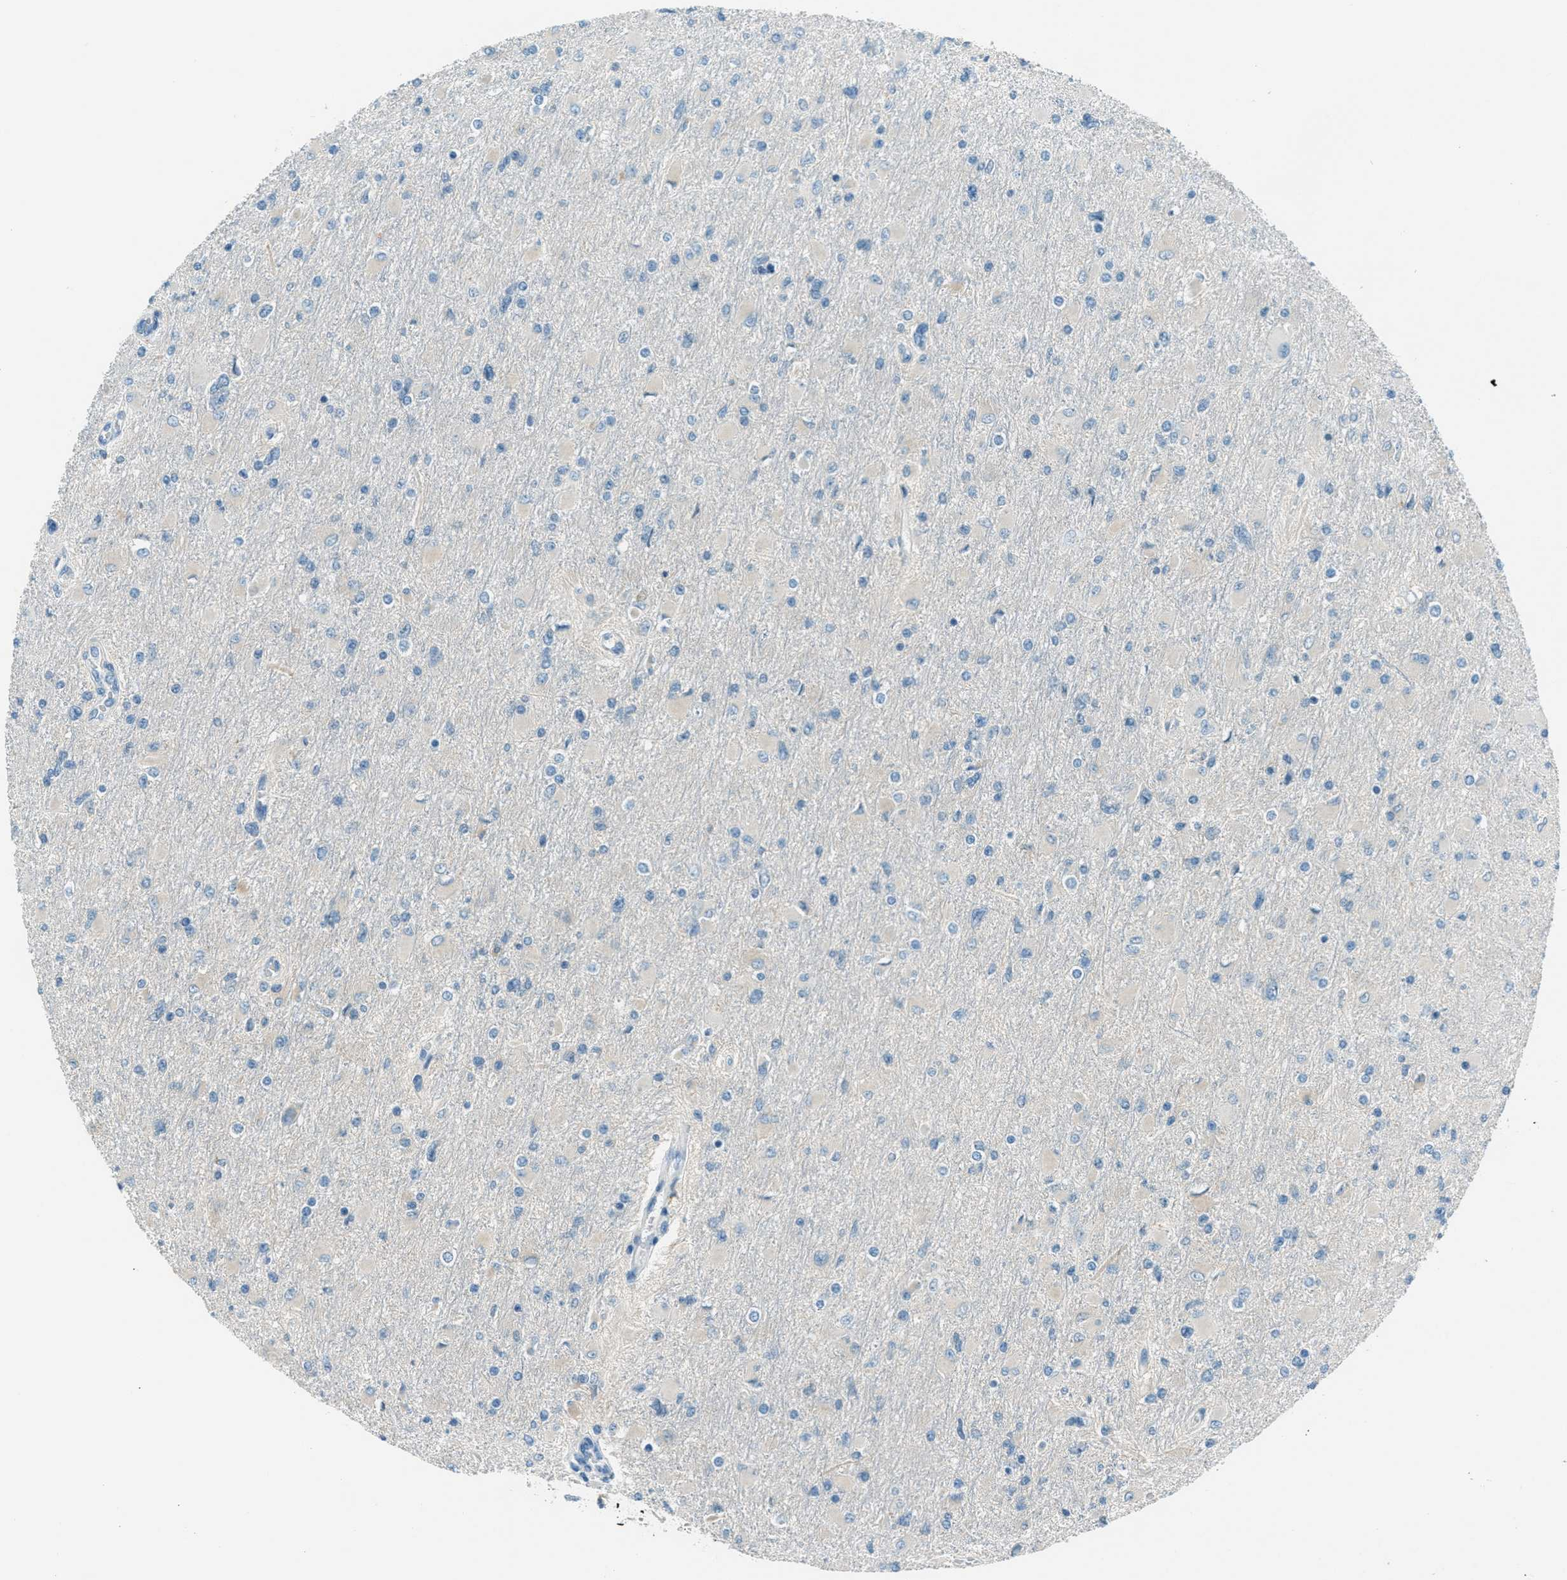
{"staining": {"intensity": "negative", "quantity": "none", "location": "none"}, "tissue": "glioma", "cell_type": "Tumor cells", "image_type": "cancer", "snomed": [{"axis": "morphology", "description": "Glioma, malignant, High grade"}, {"axis": "topography", "description": "Cerebral cortex"}], "caption": "Immunohistochemical staining of human malignant high-grade glioma reveals no significant positivity in tumor cells.", "gene": "MSLN", "patient": {"sex": "female", "age": 36}}